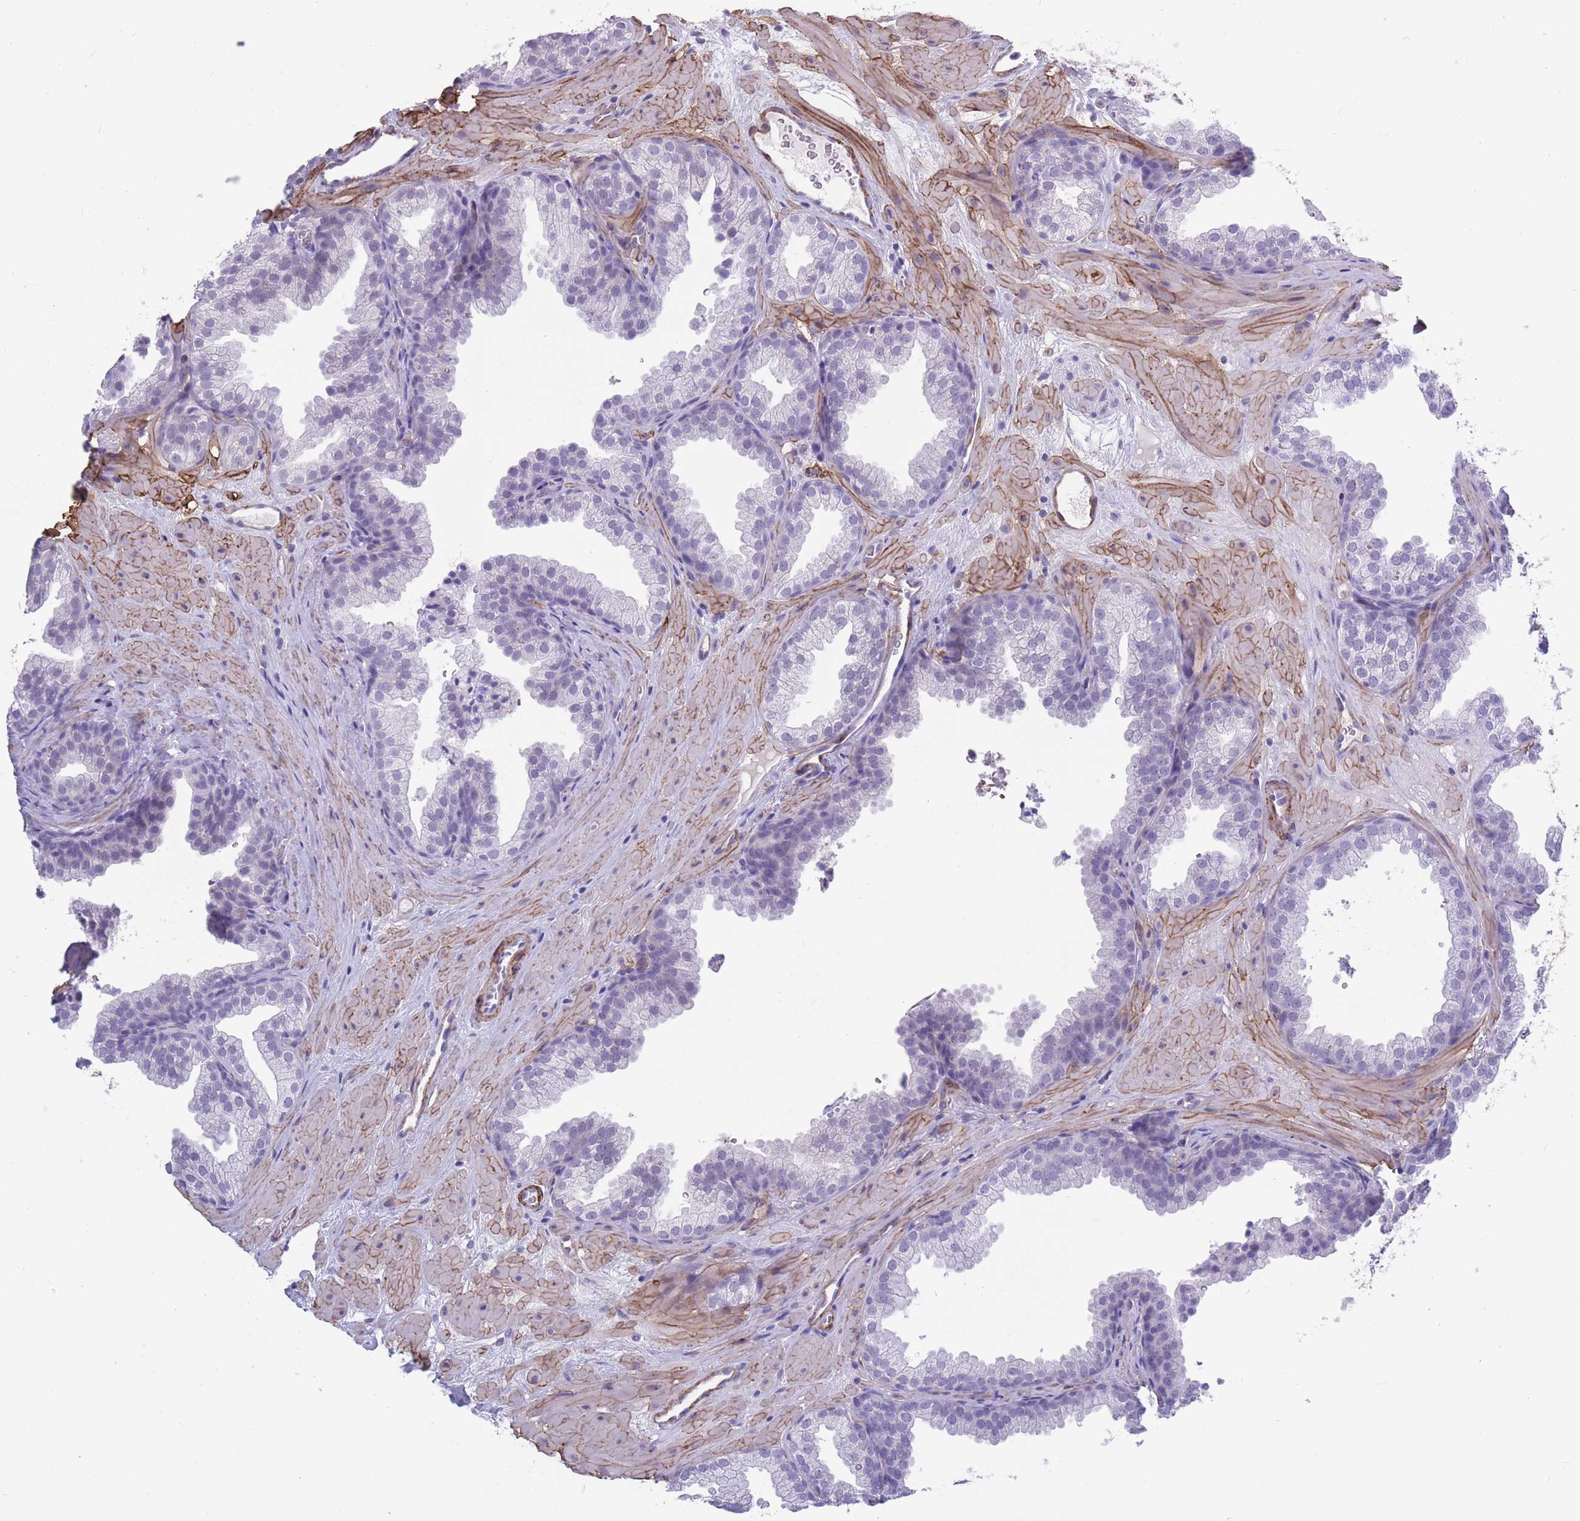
{"staining": {"intensity": "negative", "quantity": "none", "location": "none"}, "tissue": "prostate", "cell_type": "Glandular cells", "image_type": "normal", "snomed": [{"axis": "morphology", "description": "Normal tissue, NOS"}, {"axis": "topography", "description": "Prostate"}], "caption": "Immunohistochemistry image of normal prostate: prostate stained with DAB (3,3'-diaminobenzidine) shows no significant protein expression in glandular cells. Brightfield microscopy of immunohistochemistry (IHC) stained with DAB (3,3'-diaminobenzidine) (brown) and hematoxylin (blue), captured at high magnification.", "gene": "DPYD", "patient": {"sex": "male", "age": 37}}